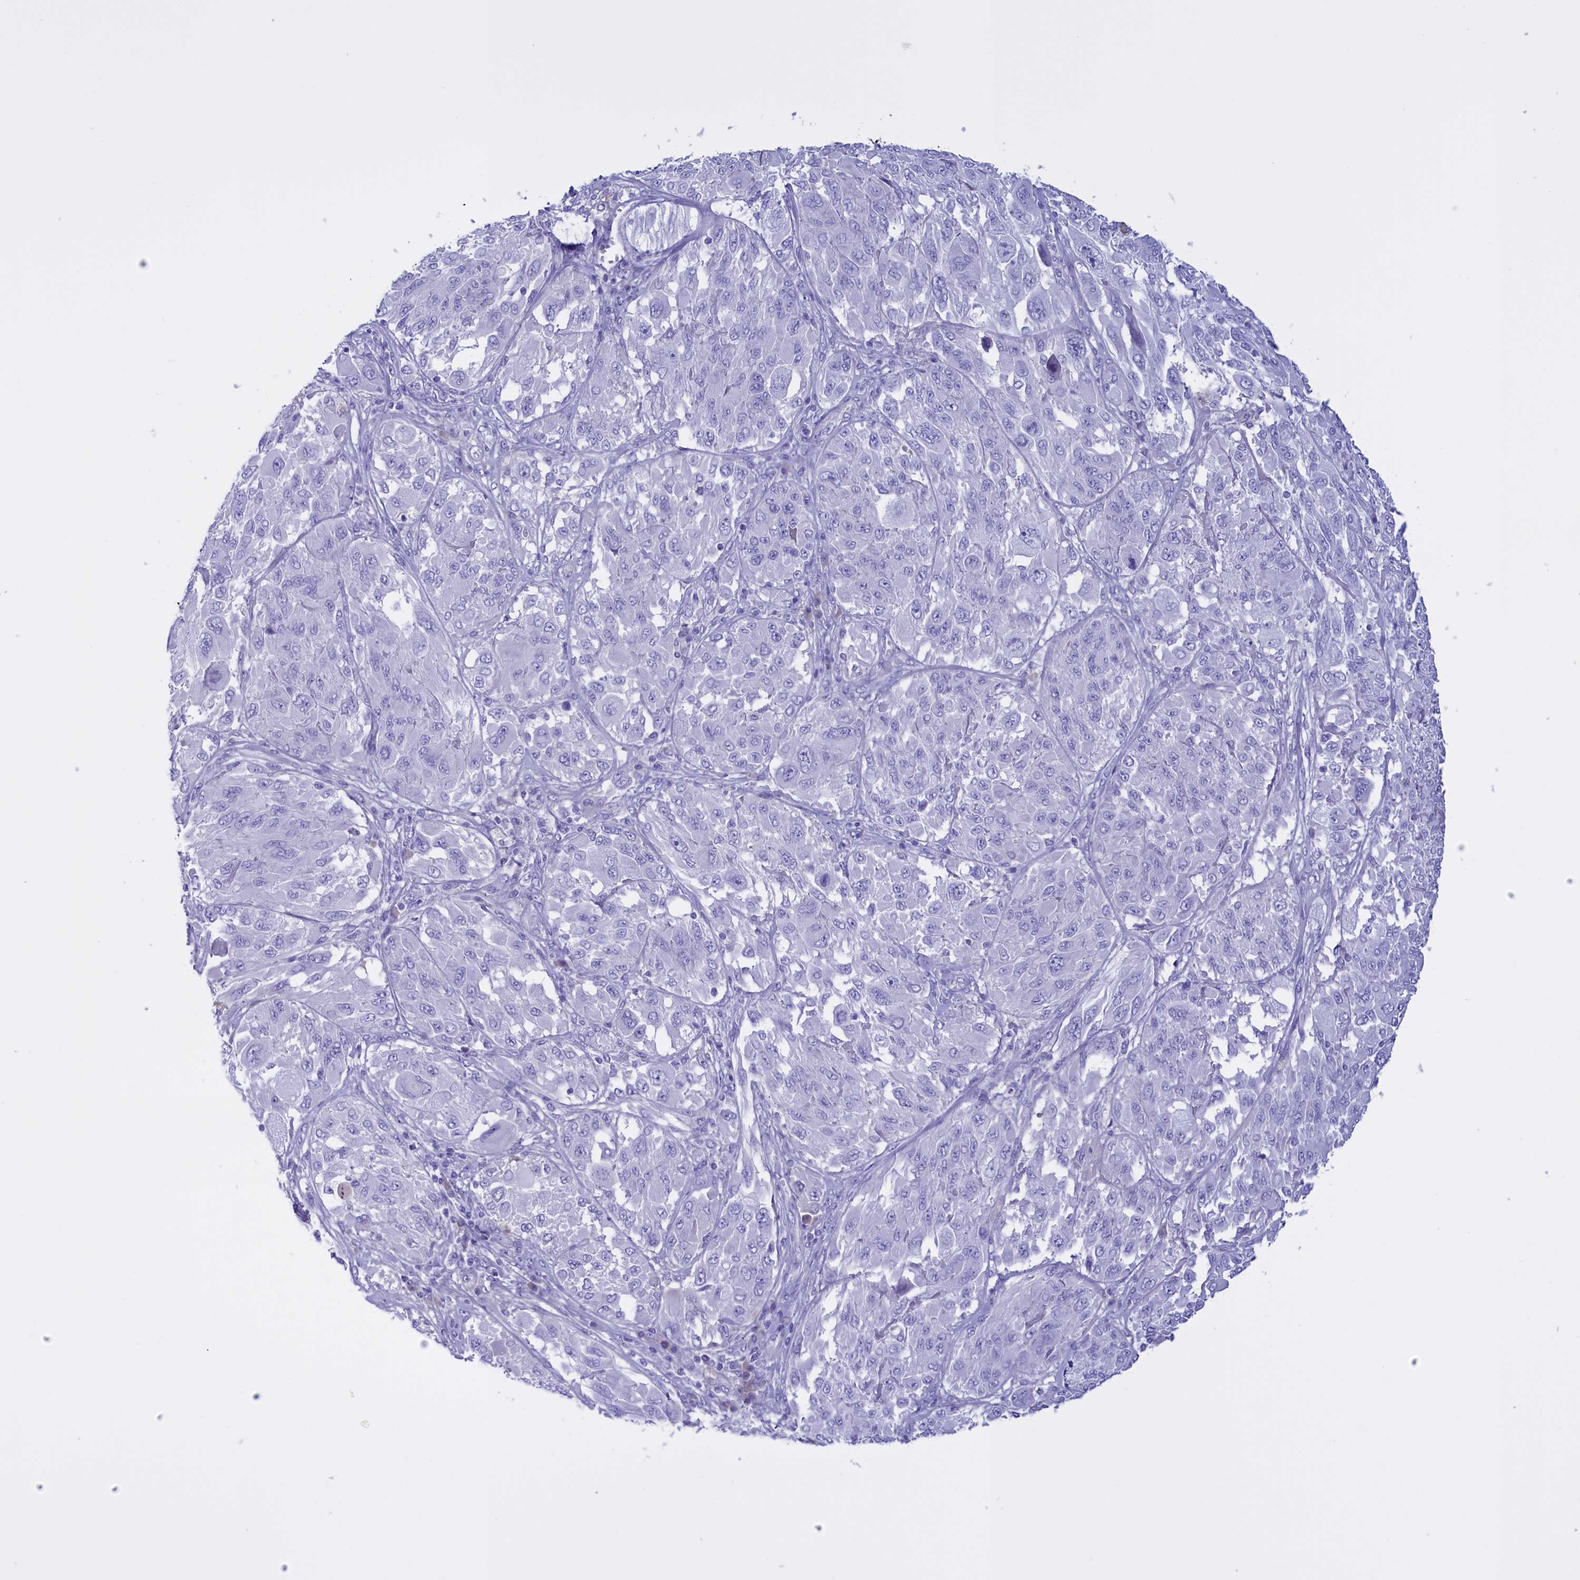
{"staining": {"intensity": "negative", "quantity": "none", "location": "none"}, "tissue": "melanoma", "cell_type": "Tumor cells", "image_type": "cancer", "snomed": [{"axis": "morphology", "description": "Malignant melanoma, NOS"}, {"axis": "topography", "description": "Skin"}], "caption": "Immunohistochemistry photomicrograph of neoplastic tissue: melanoma stained with DAB (3,3'-diaminobenzidine) demonstrates no significant protein staining in tumor cells. (Brightfield microscopy of DAB (3,3'-diaminobenzidine) immunohistochemistry (IHC) at high magnification).", "gene": "PROK2", "patient": {"sex": "female", "age": 91}}